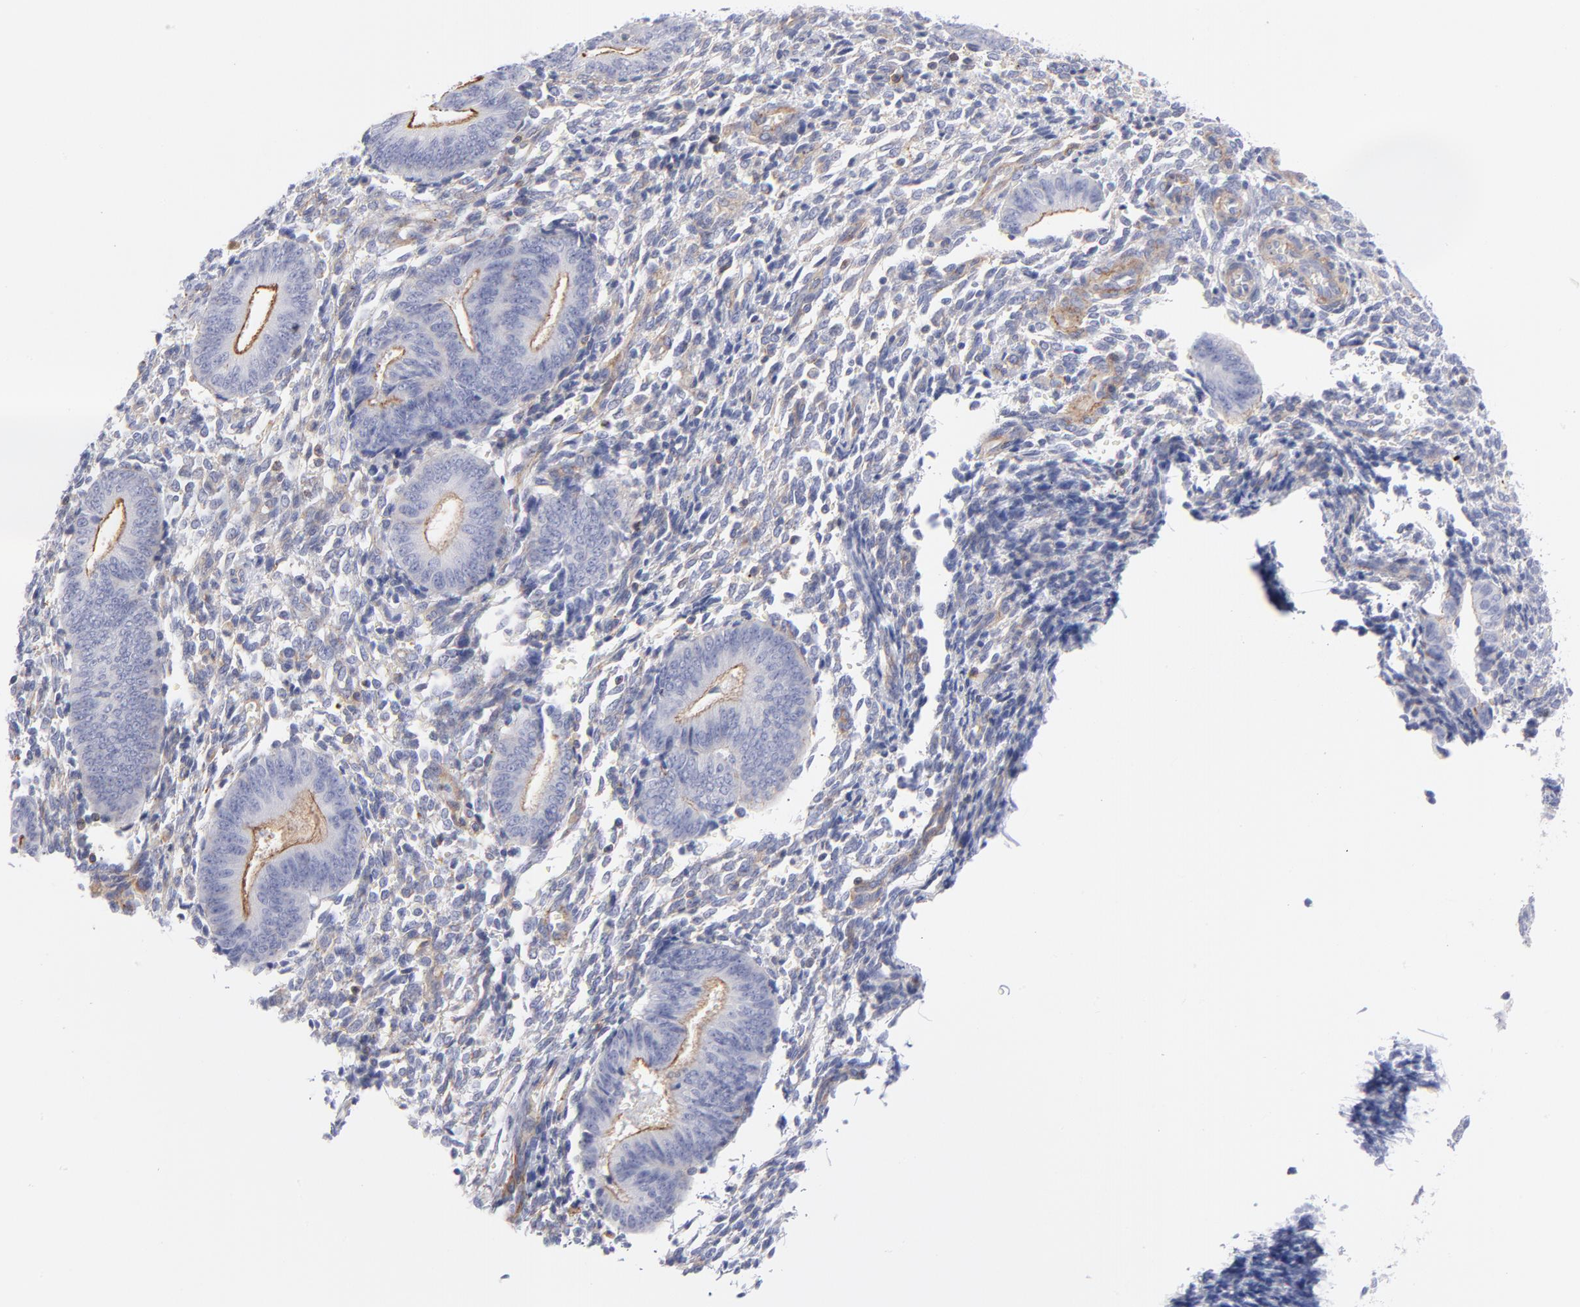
{"staining": {"intensity": "negative", "quantity": "none", "location": "none"}, "tissue": "endometrium", "cell_type": "Cells in endometrial stroma", "image_type": "normal", "snomed": [{"axis": "morphology", "description": "Normal tissue, NOS"}, {"axis": "topography", "description": "Uterus"}, {"axis": "topography", "description": "Endometrium"}], "caption": "Cells in endometrial stroma are negative for protein expression in normal human endometrium. The staining is performed using DAB brown chromogen with nuclei counter-stained in using hematoxylin.", "gene": "ACTA2", "patient": {"sex": "female", "age": 33}}